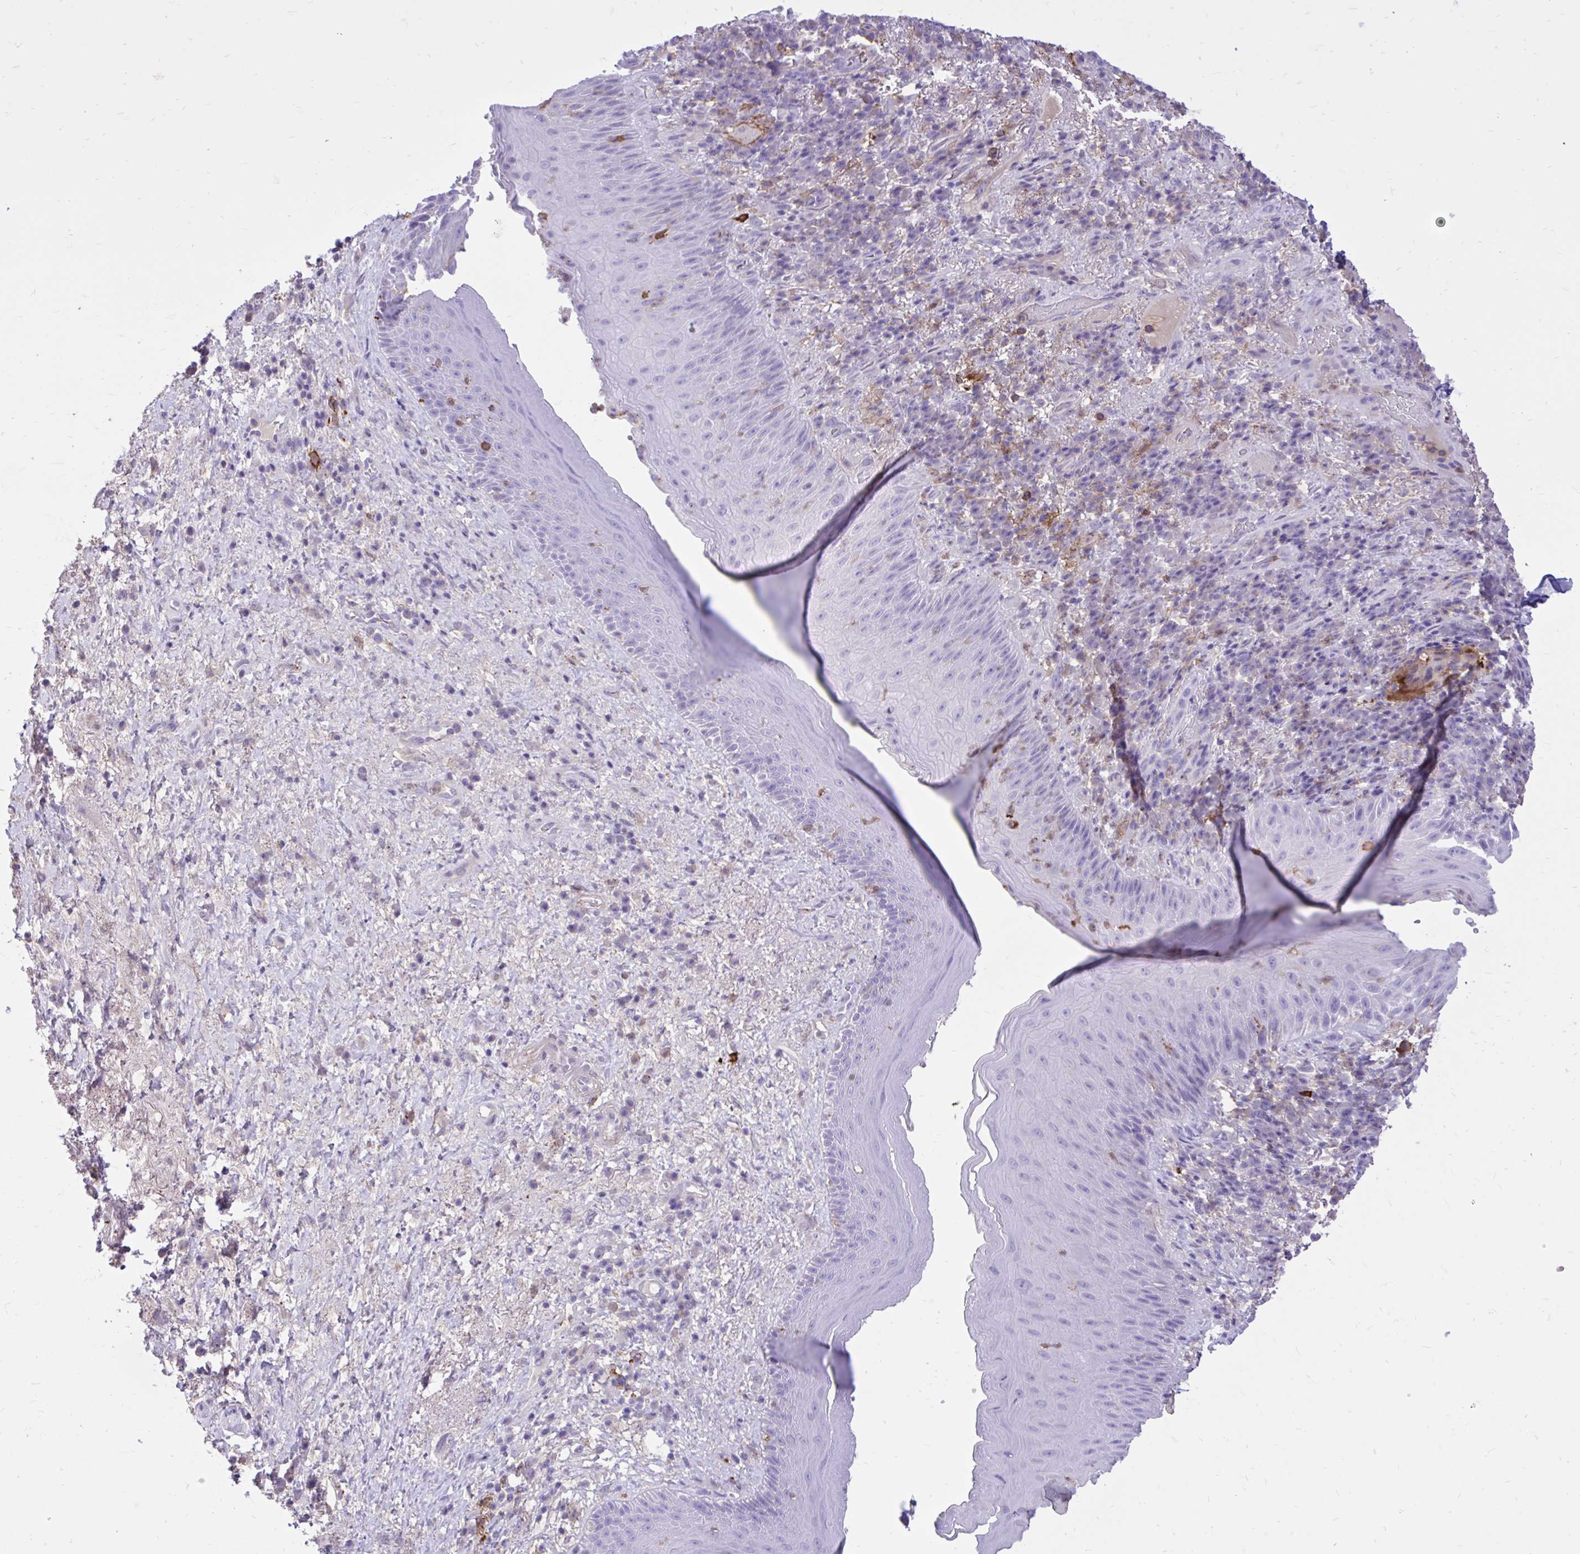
{"staining": {"intensity": "negative", "quantity": "none", "location": "none"}, "tissue": "skin", "cell_type": "Epidermal cells", "image_type": "normal", "snomed": [{"axis": "morphology", "description": "Normal tissue, NOS"}, {"axis": "topography", "description": "Anal"}], "caption": "This is an IHC photomicrograph of unremarkable human skin. There is no staining in epidermal cells.", "gene": "TLR7", "patient": {"sex": "male", "age": 78}}